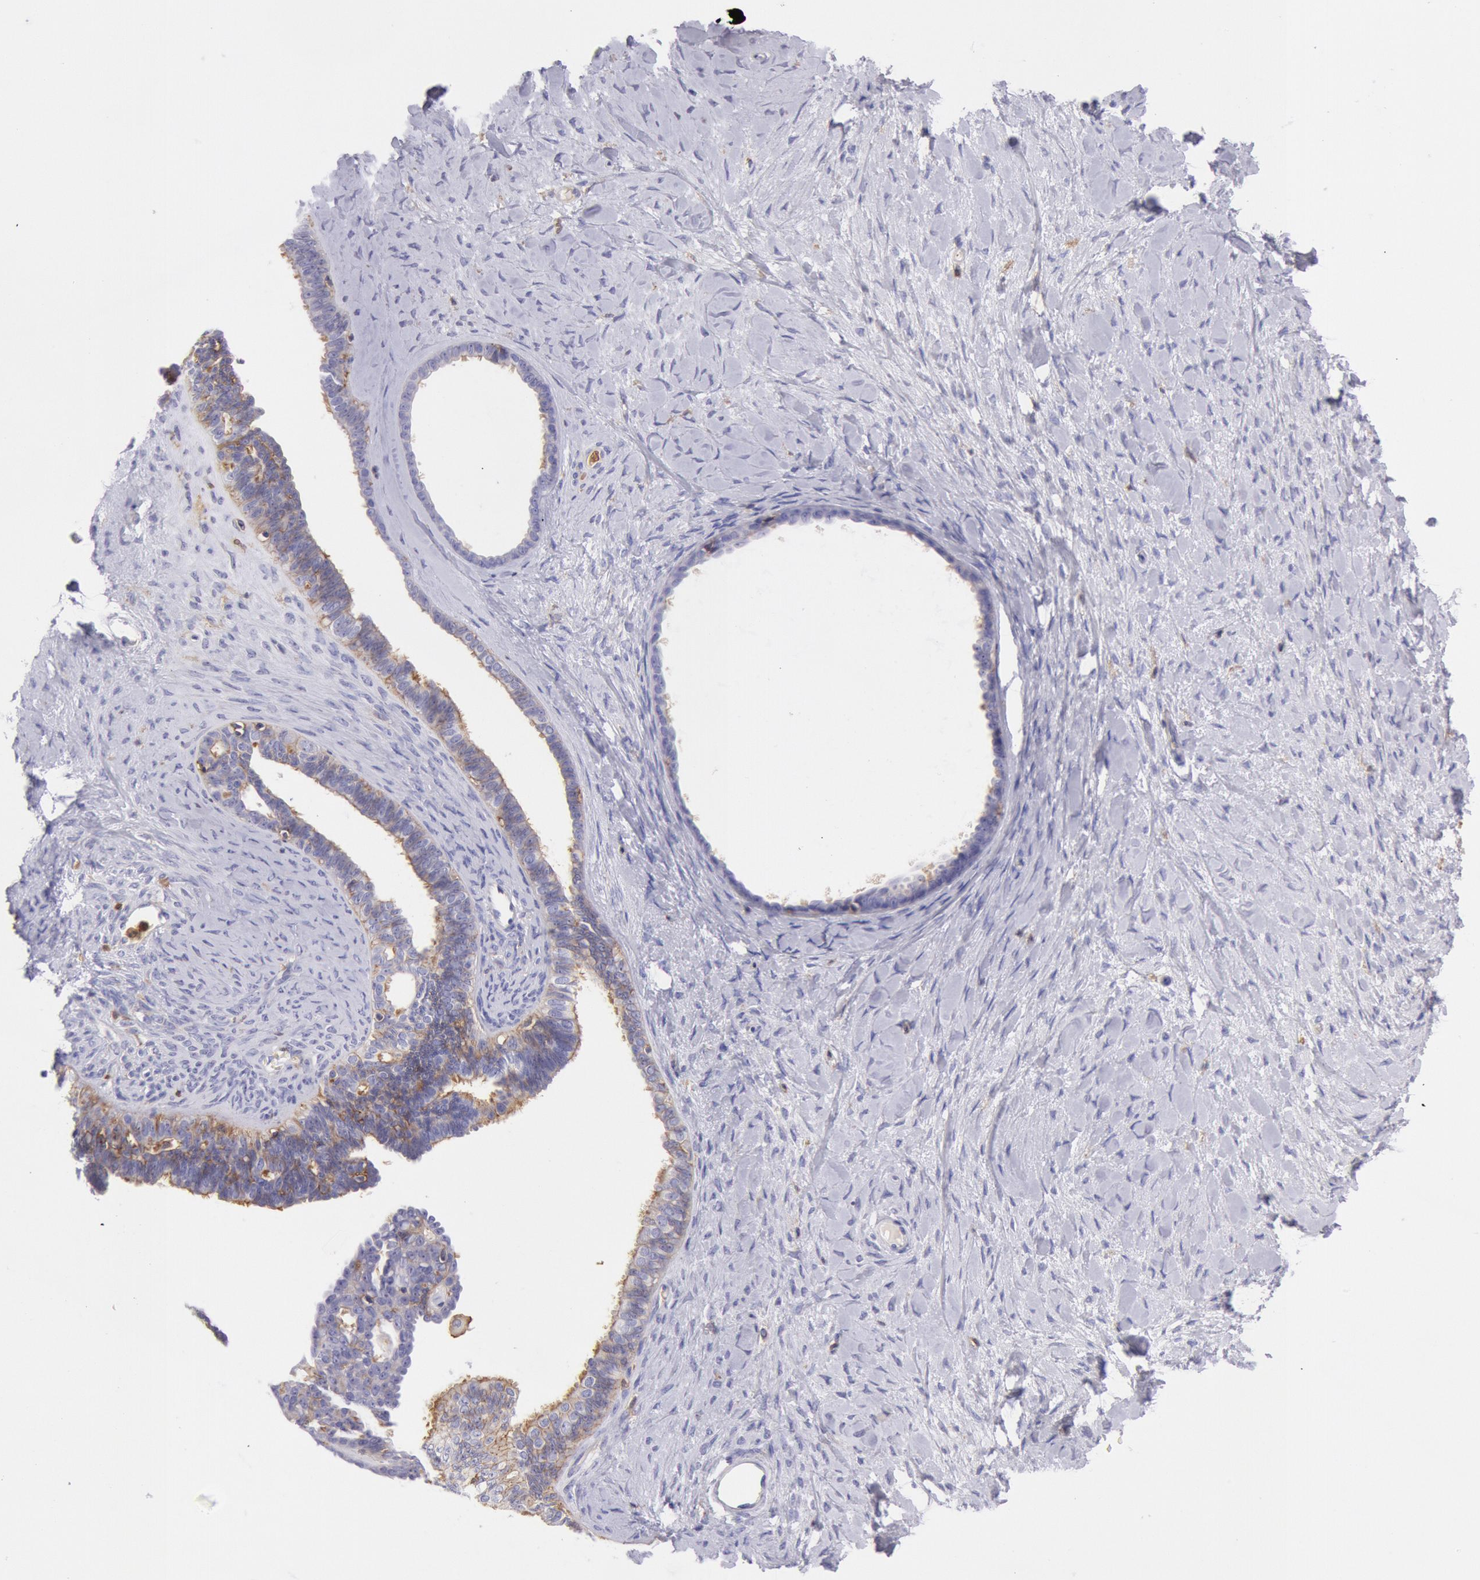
{"staining": {"intensity": "weak", "quantity": "25%-75%", "location": "cytoplasmic/membranous"}, "tissue": "ovarian cancer", "cell_type": "Tumor cells", "image_type": "cancer", "snomed": [{"axis": "morphology", "description": "Cystadenocarcinoma, serous, NOS"}, {"axis": "topography", "description": "Ovary"}], "caption": "DAB (3,3'-diaminobenzidine) immunohistochemical staining of human ovarian cancer (serous cystadenocarcinoma) demonstrates weak cytoplasmic/membranous protein positivity in about 25%-75% of tumor cells. Using DAB (3,3'-diaminobenzidine) (brown) and hematoxylin (blue) stains, captured at high magnification using brightfield microscopy.", "gene": "LYN", "patient": {"sex": "female", "age": 71}}